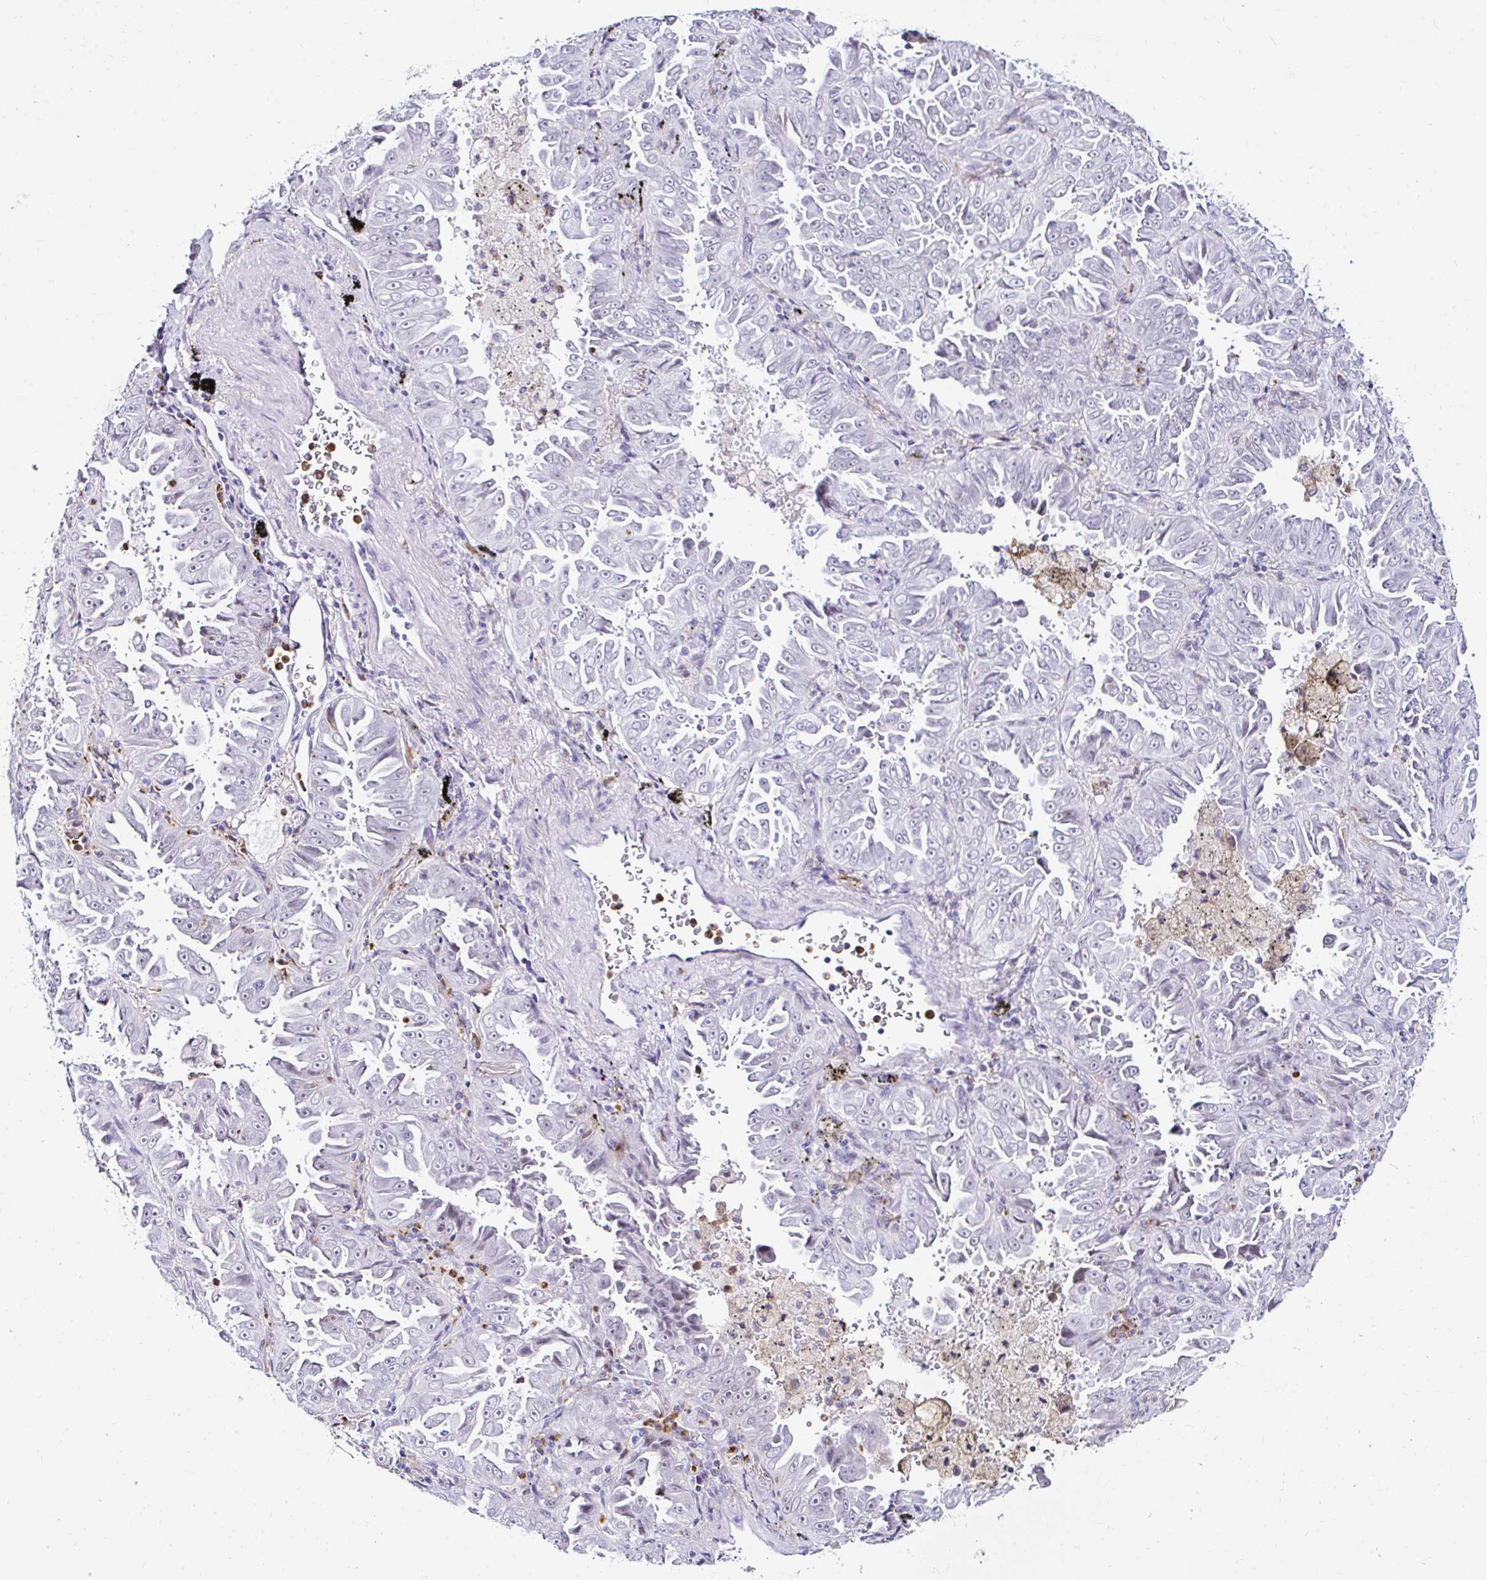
{"staining": {"intensity": "negative", "quantity": "none", "location": "none"}, "tissue": "lung cancer", "cell_type": "Tumor cells", "image_type": "cancer", "snomed": [{"axis": "morphology", "description": "Adenocarcinoma, NOS"}, {"axis": "topography", "description": "Lung"}], "caption": "The immunohistochemistry (IHC) micrograph has no significant staining in tumor cells of lung cancer tissue. (Brightfield microscopy of DAB immunohistochemistry (IHC) at high magnification).", "gene": "CYBB", "patient": {"sex": "female", "age": 52}}